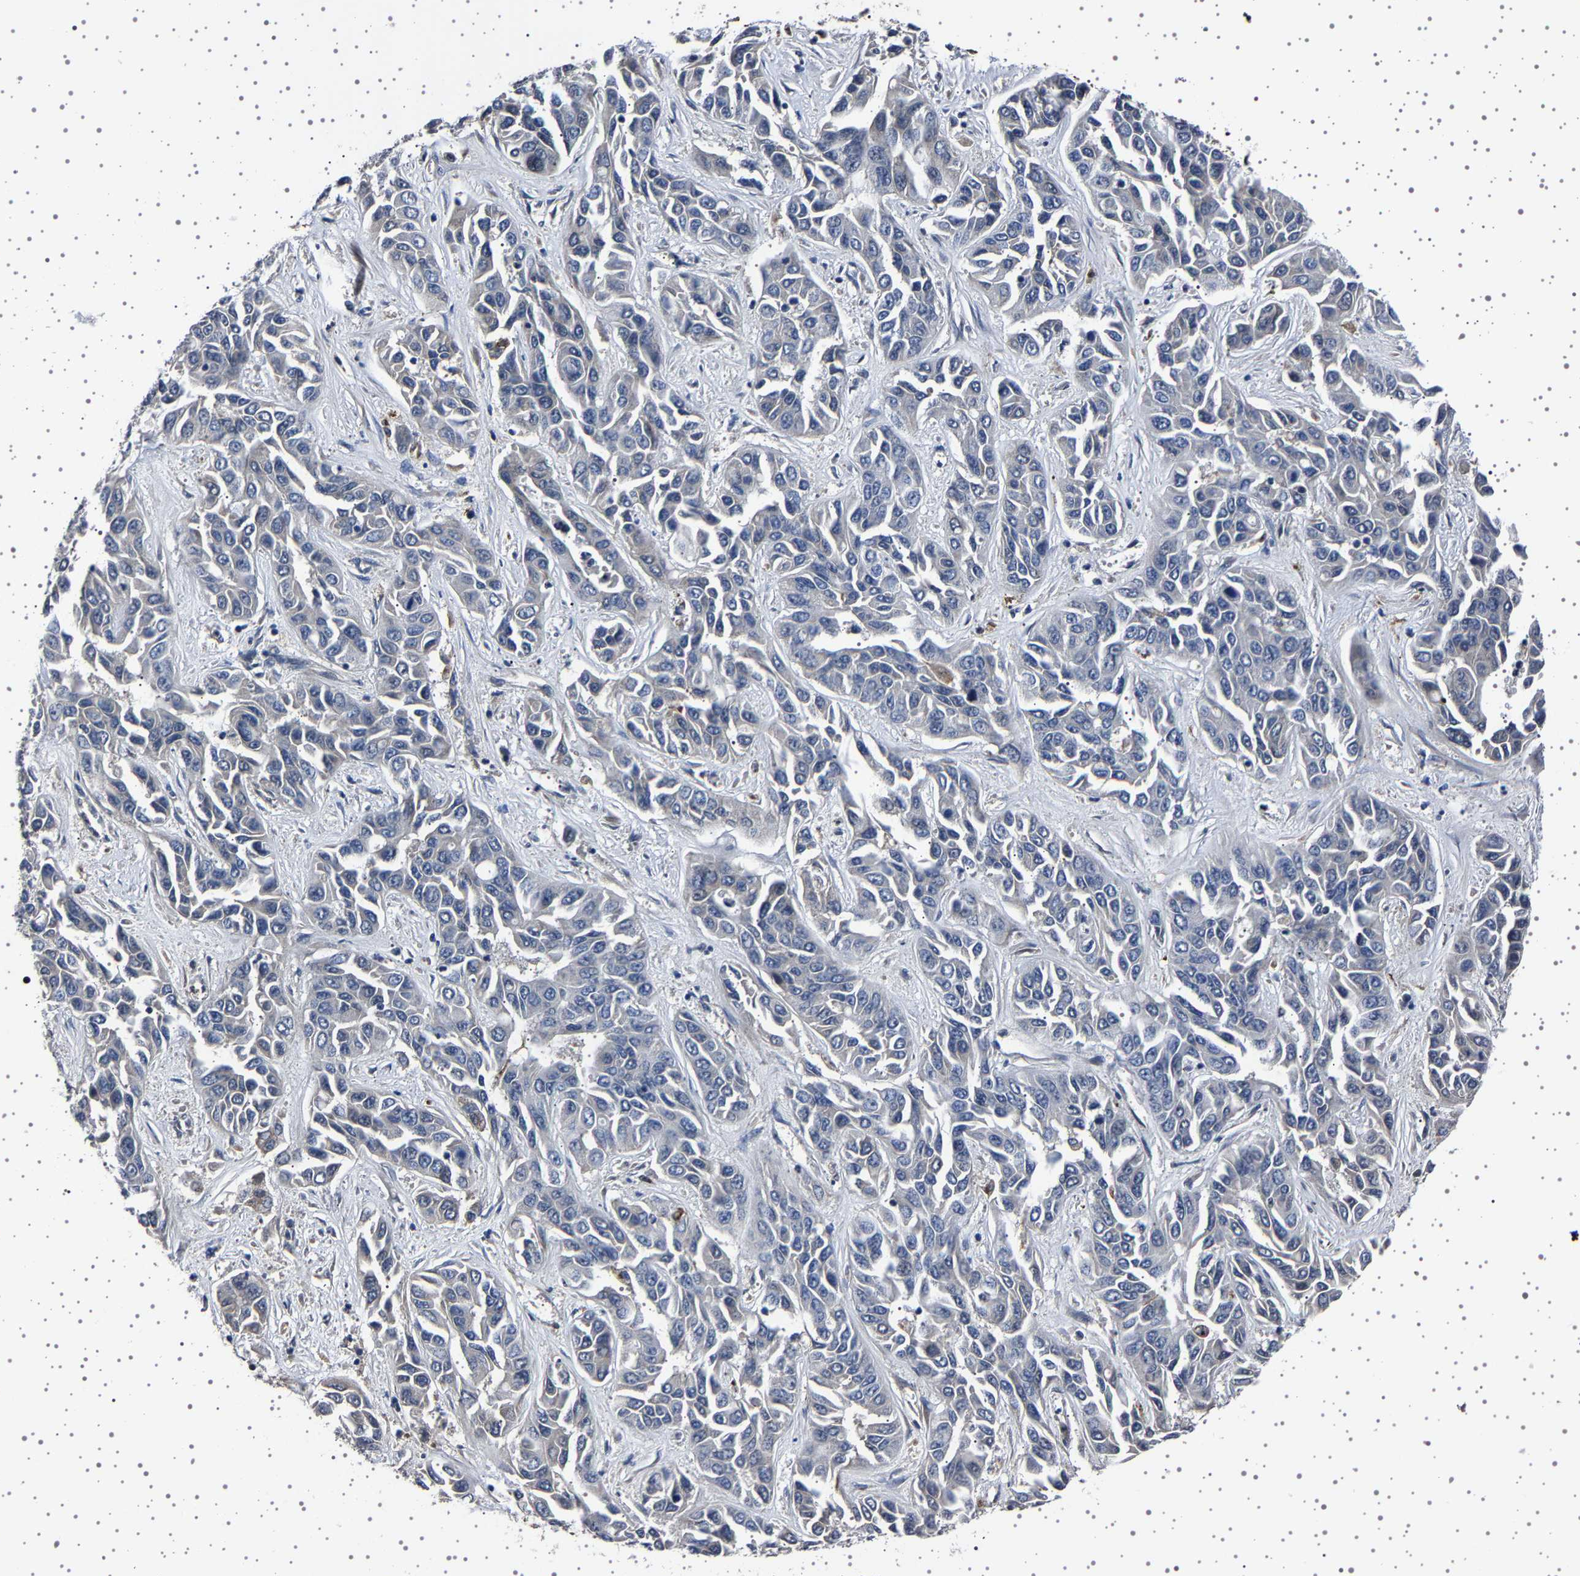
{"staining": {"intensity": "negative", "quantity": "none", "location": "none"}, "tissue": "liver cancer", "cell_type": "Tumor cells", "image_type": "cancer", "snomed": [{"axis": "morphology", "description": "Cholangiocarcinoma"}, {"axis": "topography", "description": "Liver"}], "caption": "Human liver cancer stained for a protein using immunohistochemistry demonstrates no staining in tumor cells.", "gene": "IL10RB", "patient": {"sex": "female", "age": 52}}